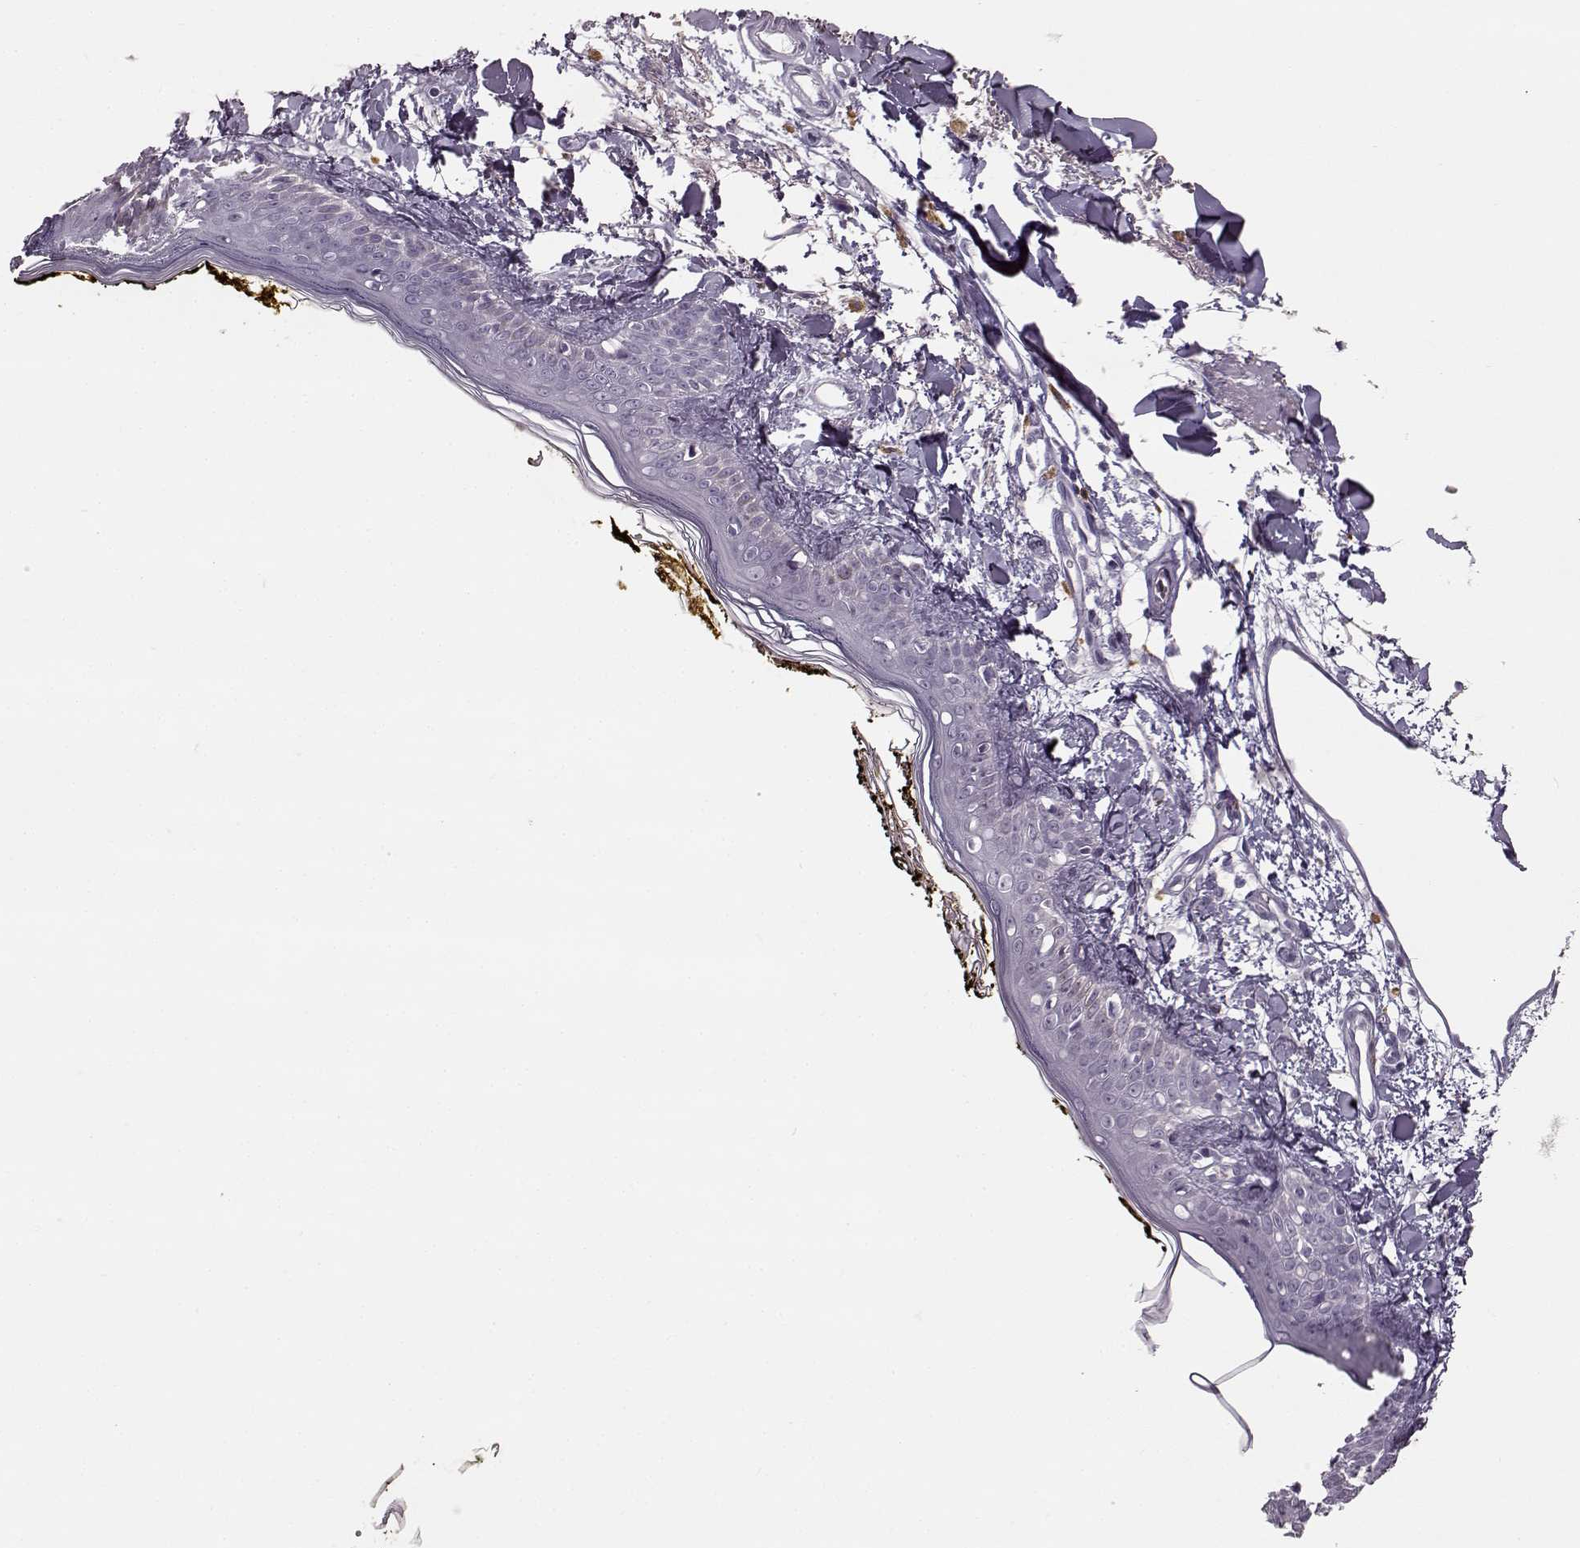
{"staining": {"intensity": "negative", "quantity": "none", "location": "none"}, "tissue": "skin", "cell_type": "Fibroblasts", "image_type": "normal", "snomed": [{"axis": "morphology", "description": "Normal tissue, NOS"}, {"axis": "topography", "description": "Skin"}], "caption": "IHC photomicrograph of normal skin: skin stained with DAB (3,3'-diaminobenzidine) displays no significant protein expression in fibroblasts.", "gene": "NPTXR", "patient": {"sex": "male", "age": 76}}